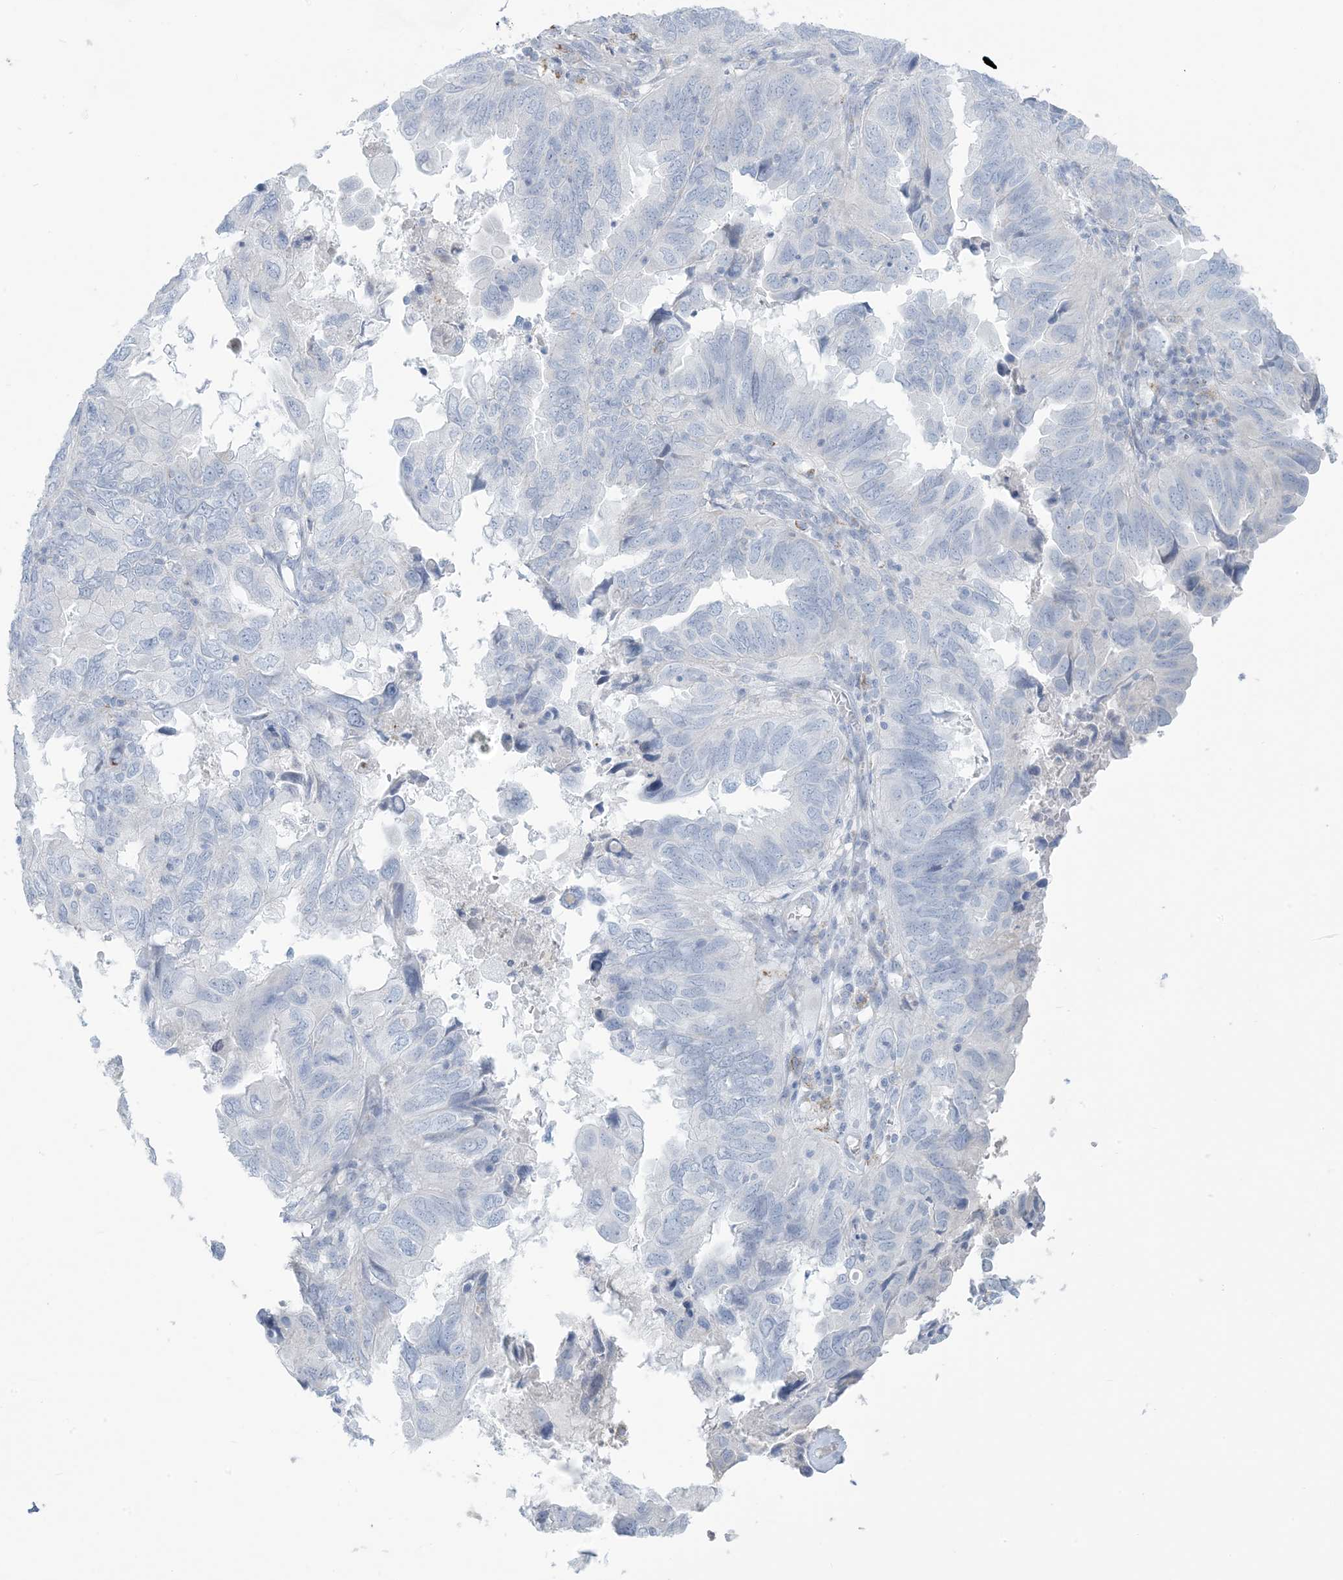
{"staining": {"intensity": "negative", "quantity": "none", "location": "none"}, "tissue": "endometrial cancer", "cell_type": "Tumor cells", "image_type": "cancer", "snomed": [{"axis": "morphology", "description": "Adenocarcinoma, NOS"}, {"axis": "topography", "description": "Uterus"}], "caption": "The photomicrograph shows no significant positivity in tumor cells of adenocarcinoma (endometrial).", "gene": "ZDHHC4", "patient": {"sex": "female", "age": 77}}